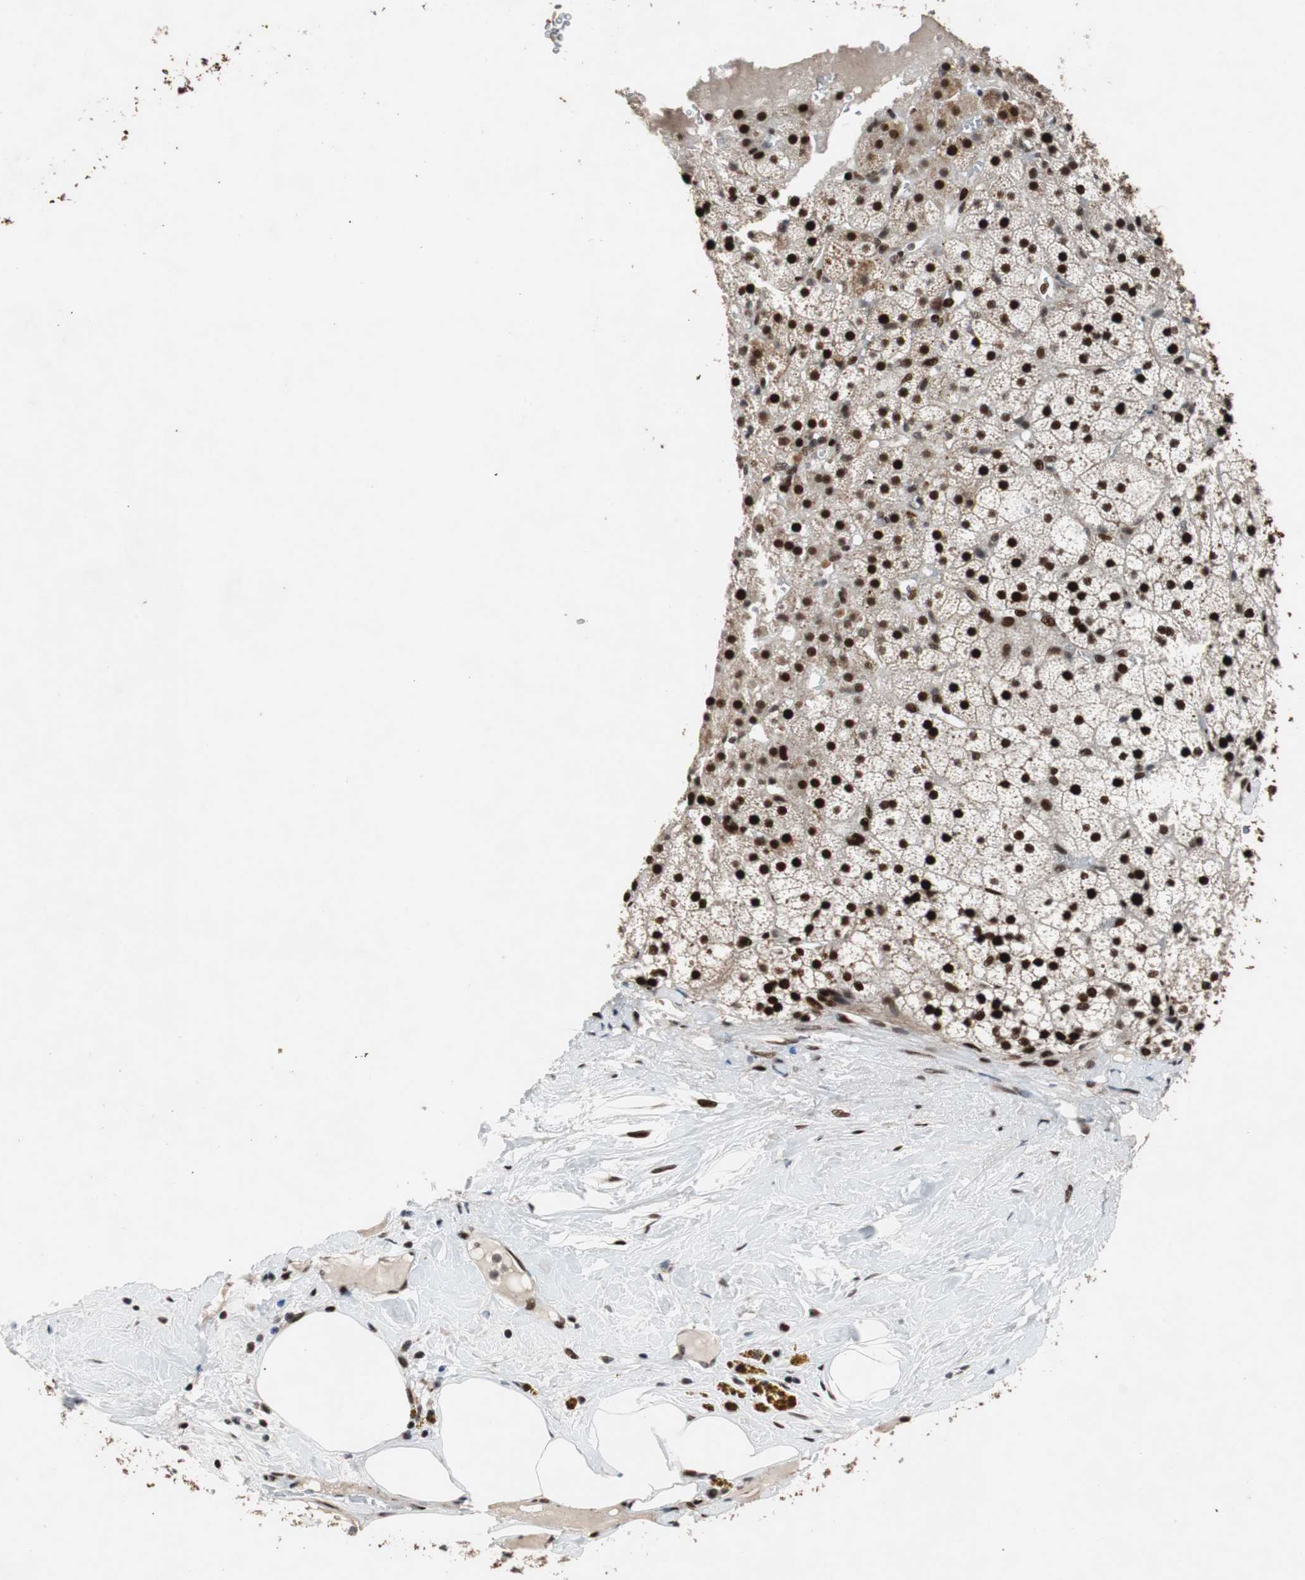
{"staining": {"intensity": "strong", "quantity": ">75%", "location": "cytoplasmic/membranous,nuclear"}, "tissue": "adrenal gland", "cell_type": "Glandular cells", "image_type": "normal", "snomed": [{"axis": "morphology", "description": "Normal tissue, NOS"}, {"axis": "topography", "description": "Adrenal gland"}], "caption": "High-magnification brightfield microscopy of normal adrenal gland stained with DAB (3,3'-diaminobenzidine) (brown) and counterstained with hematoxylin (blue). glandular cells exhibit strong cytoplasmic/membranous,nuclear positivity is seen in about>75% of cells. The protein of interest is stained brown, and the nuclei are stained in blue (DAB (3,3'-diaminobenzidine) IHC with brightfield microscopy, high magnification).", "gene": "NBL1", "patient": {"sex": "male", "age": 35}}